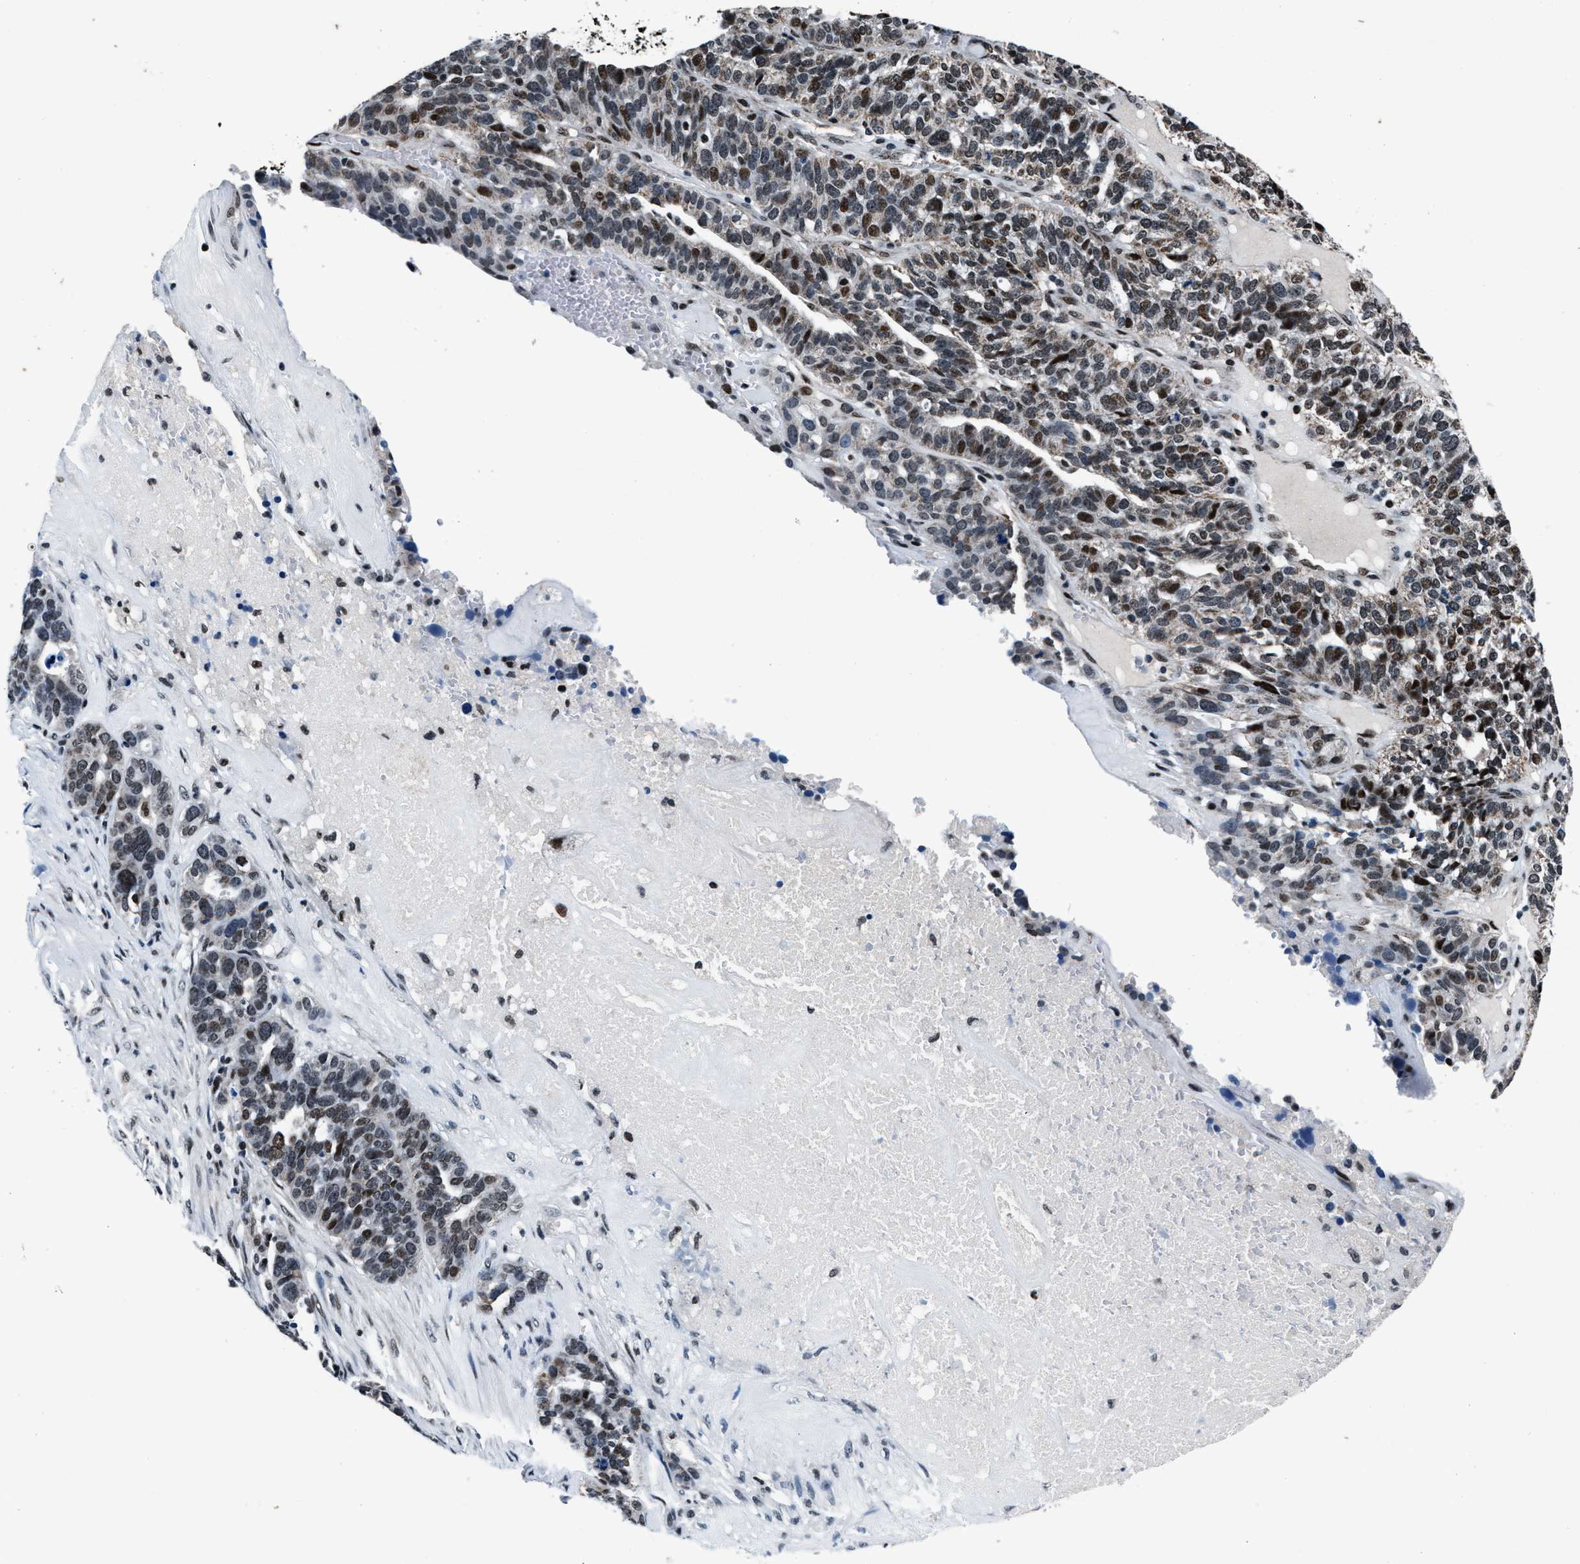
{"staining": {"intensity": "moderate", "quantity": "25%-75%", "location": "nuclear"}, "tissue": "ovarian cancer", "cell_type": "Tumor cells", "image_type": "cancer", "snomed": [{"axis": "morphology", "description": "Cystadenocarcinoma, serous, NOS"}, {"axis": "topography", "description": "Ovary"}], "caption": "A histopathology image of ovarian serous cystadenocarcinoma stained for a protein exhibits moderate nuclear brown staining in tumor cells. (brown staining indicates protein expression, while blue staining denotes nuclei).", "gene": "PRRC2B", "patient": {"sex": "female", "age": 59}}